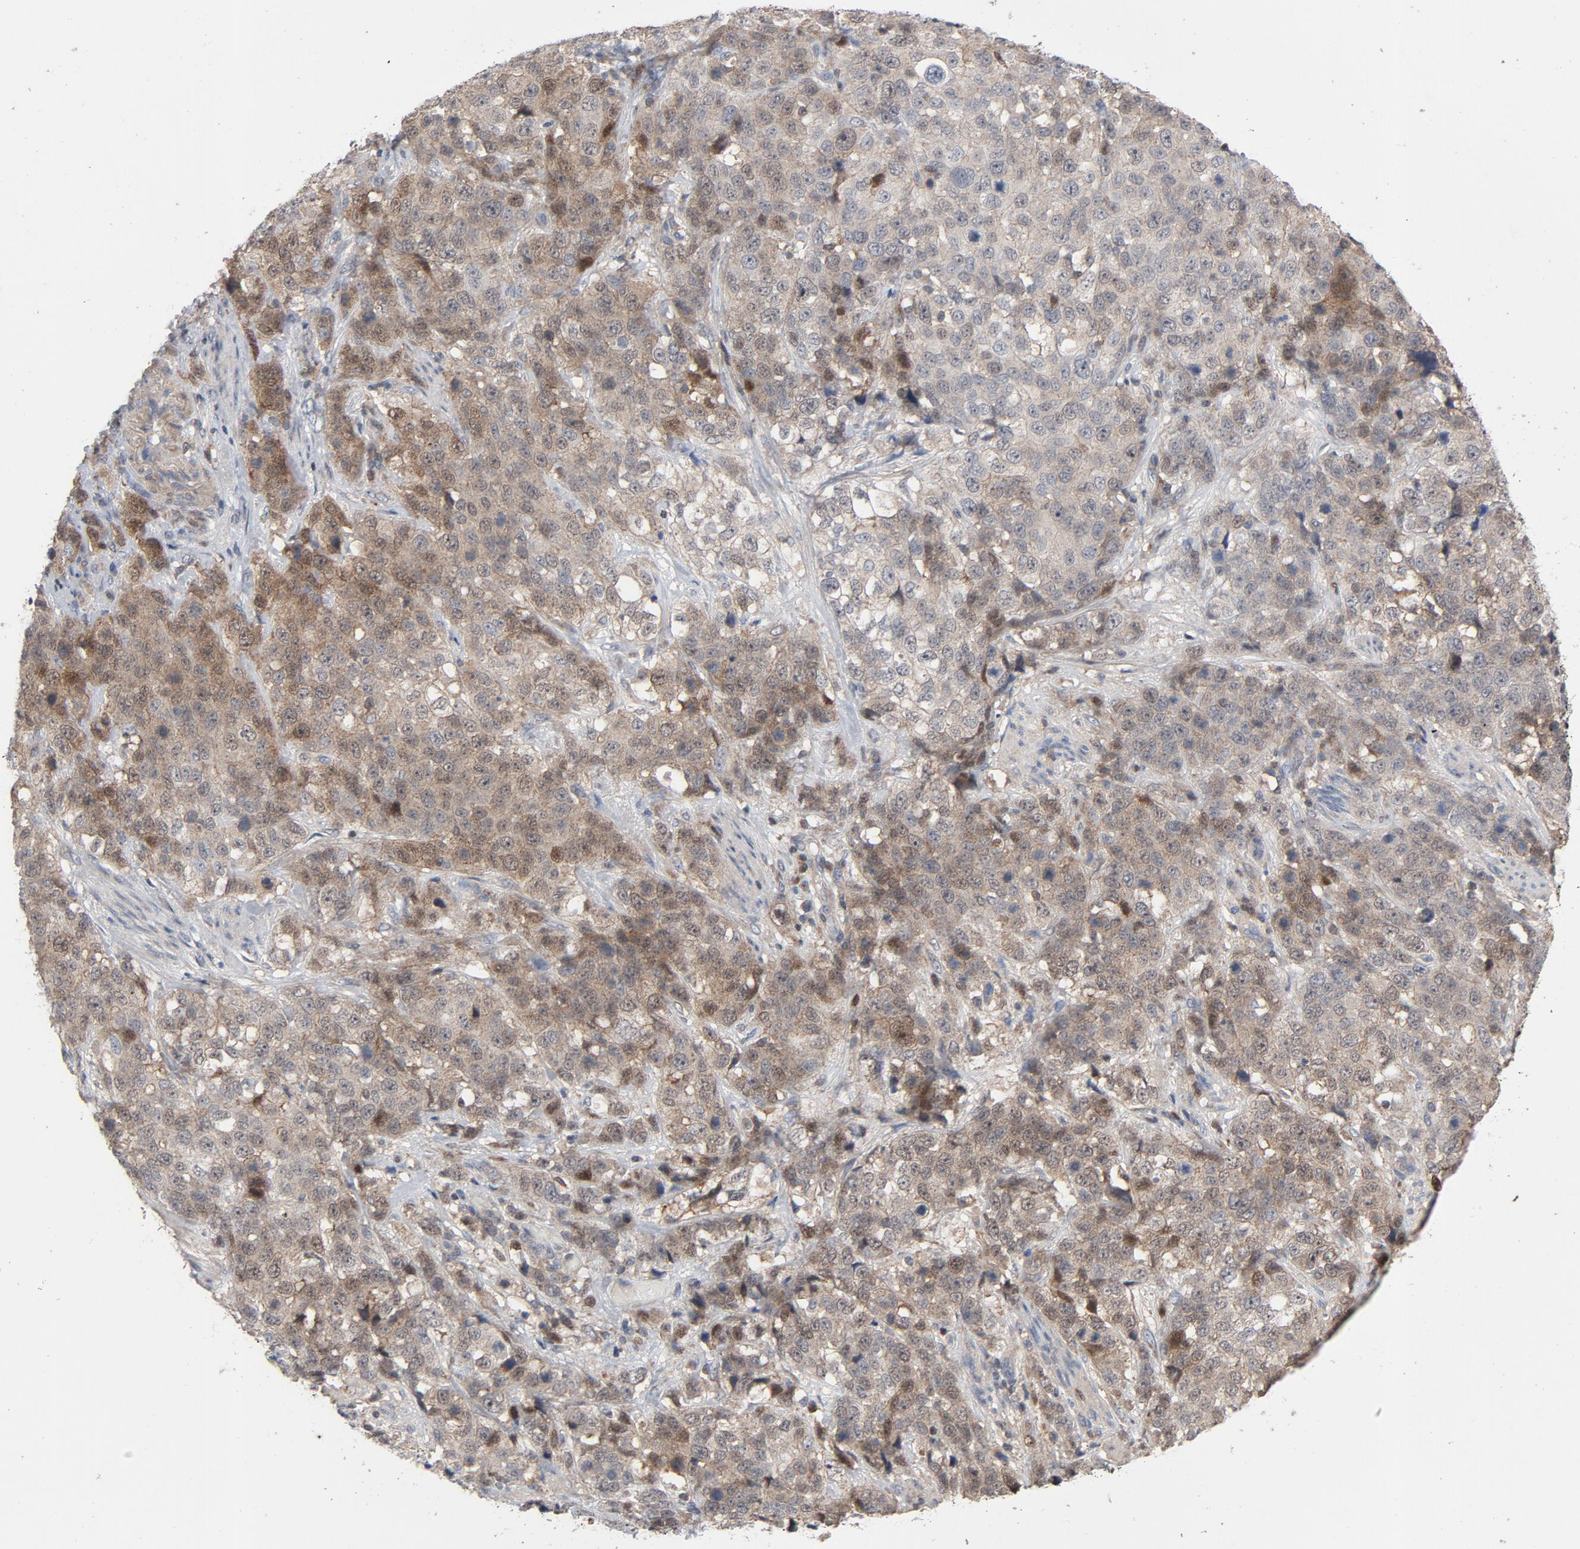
{"staining": {"intensity": "moderate", "quantity": ">75%", "location": "cytoplasmic/membranous,nuclear"}, "tissue": "stomach cancer", "cell_type": "Tumor cells", "image_type": "cancer", "snomed": [{"axis": "morphology", "description": "Normal tissue, NOS"}, {"axis": "morphology", "description": "Adenocarcinoma, NOS"}, {"axis": "topography", "description": "Stomach"}], "caption": "About >75% of tumor cells in stomach cancer exhibit moderate cytoplasmic/membranous and nuclear protein staining as visualized by brown immunohistochemical staining.", "gene": "CDK6", "patient": {"sex": "male", "age": 48}}